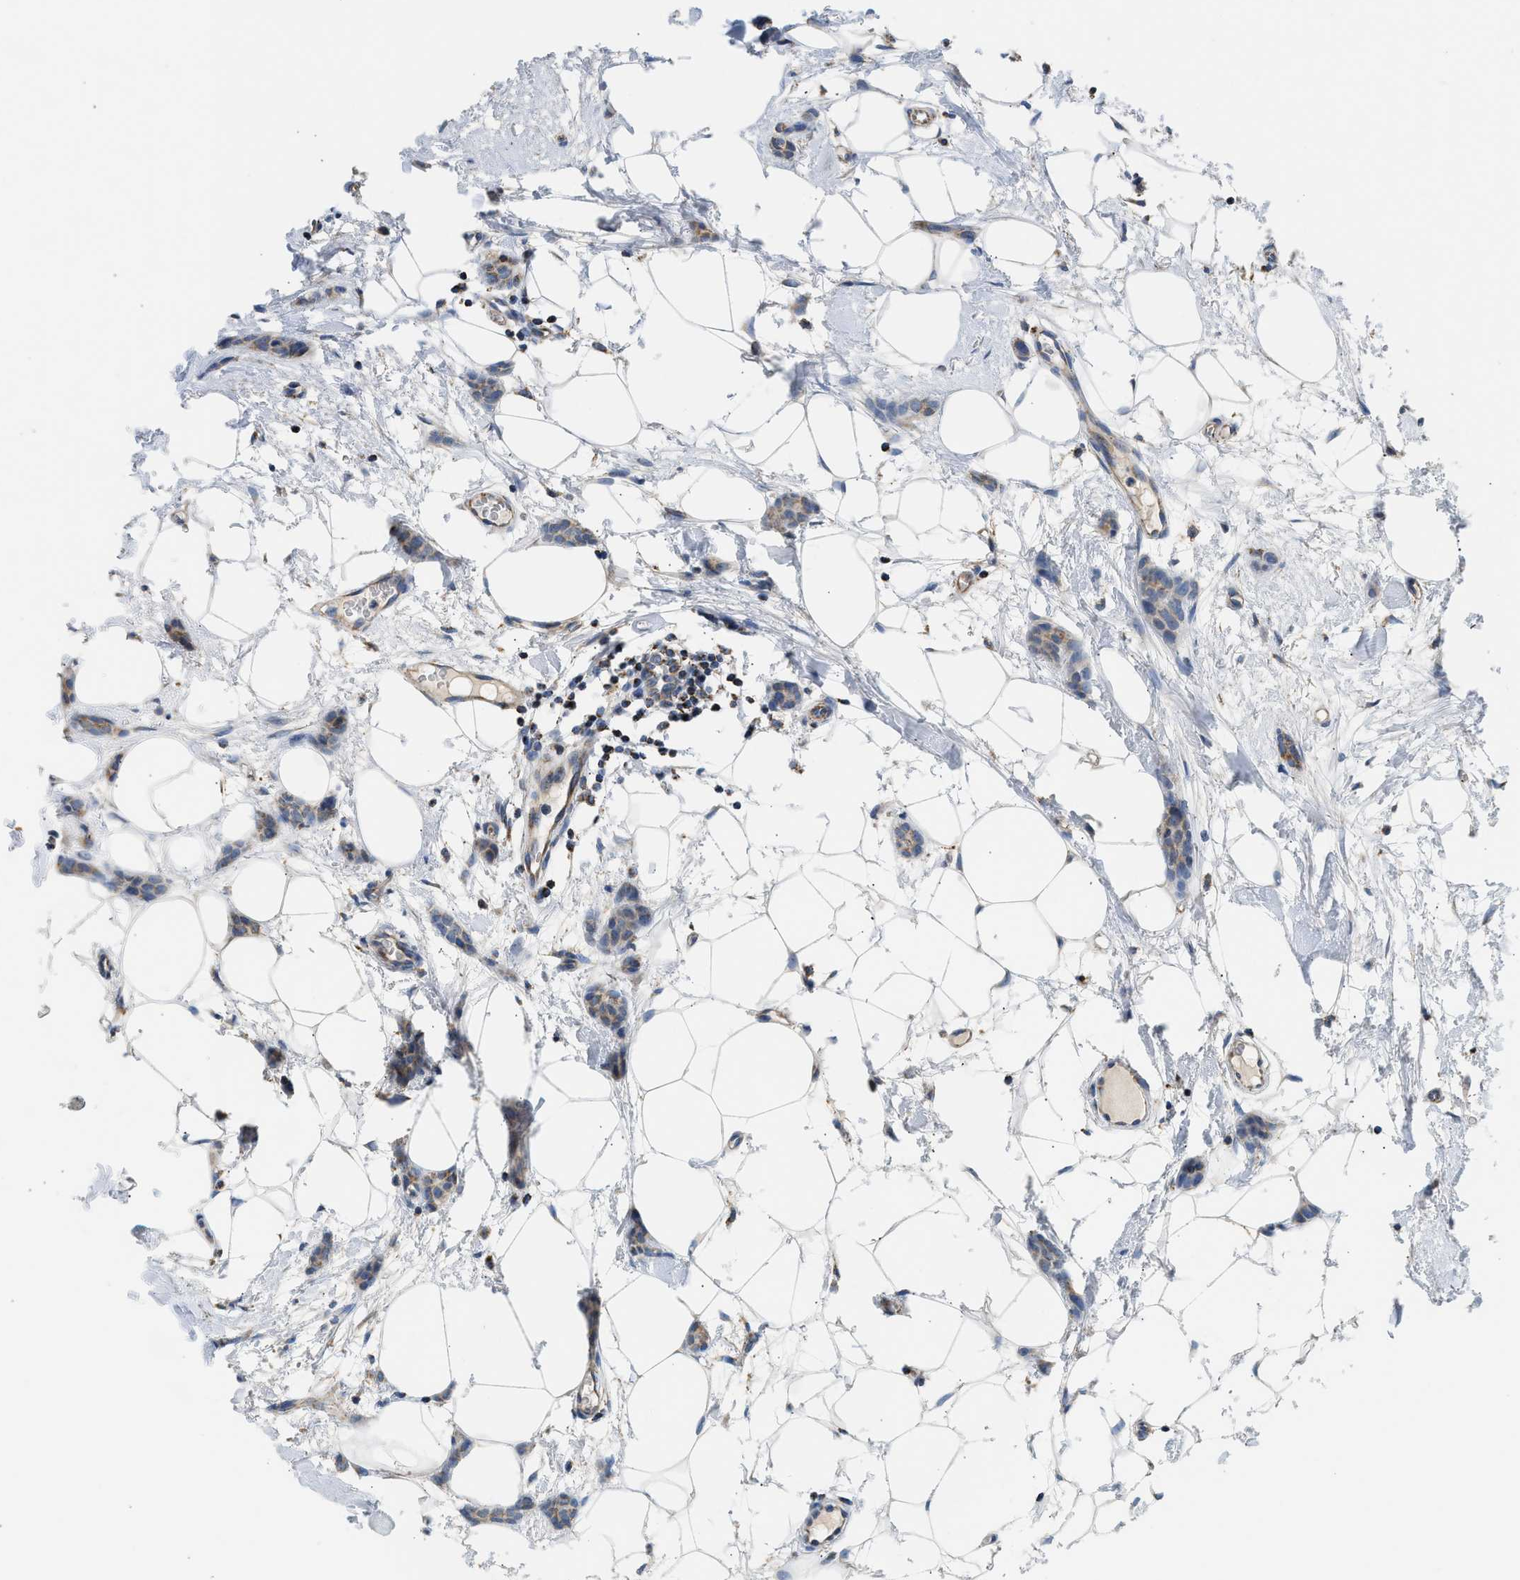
{"staining": {"intensity": "weak", "quantity": ">75%", "location": "cytoplasmic/membranous"}, "tissue": "breast cancer", "cell_type": "Tumor cells", "image_type": "cancer", "snomed": [{"axis": "morphology", "description": "Lobular carcinoma"}, {"axis": "topography", "description": "Skin"}, {"axis": "topography", "description": "Breast"}], "caption": "Approximately >75% of tumor cells in breast lobular carcinoma demonstrate weak cytoplasmic/membranous protein staining as visualized by brown immunohistochemical staining.", "gene": "GOT2", "patient": {"sex": "female", "age": 46}}